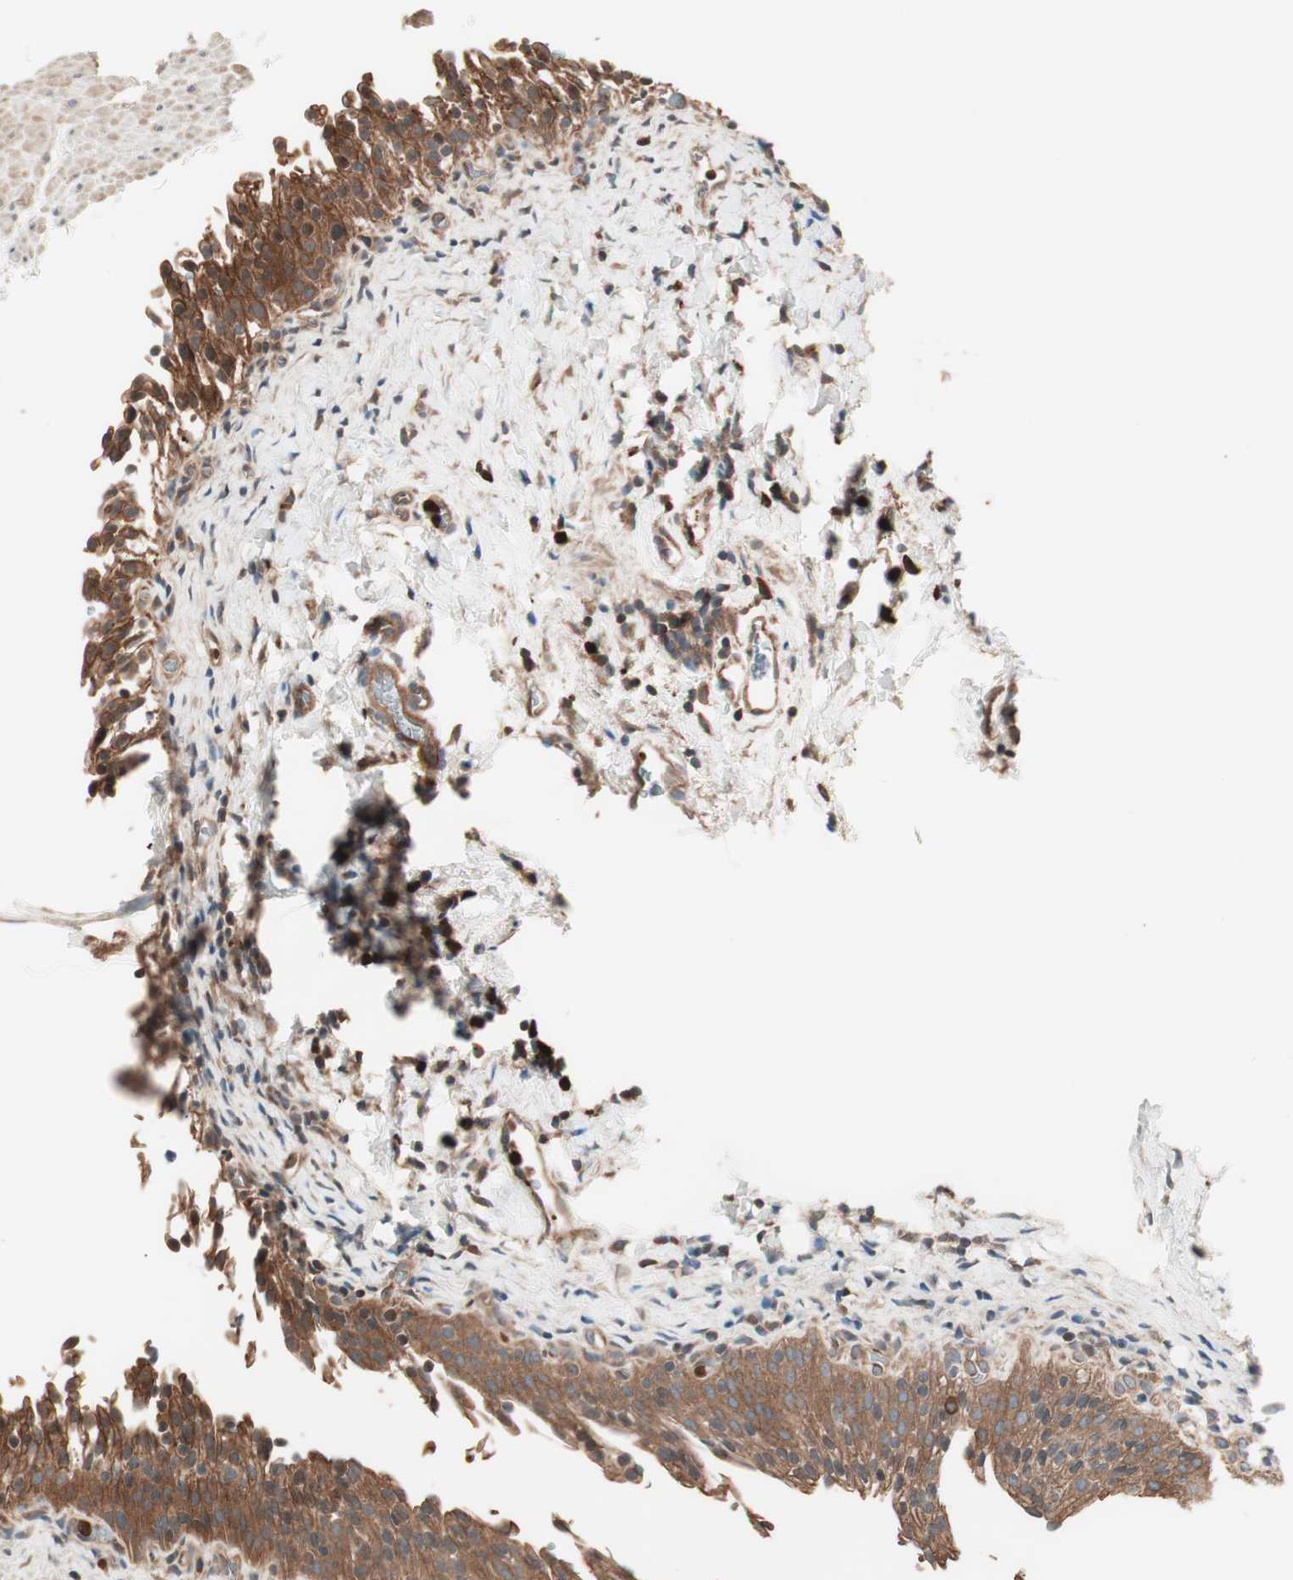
{"staining": {"intensity": "strong", "quantity": ">75%", "location": "cytoplasmic/membranous"}, "tissue": "urinary bladder", "cell_type": "Urothelial cells", "image_type": "normal", "snomed": [{"axis": "morphology", "description": "Normal tissue, NOS"}, {"axis": "topography", "description": "Urinary bladder"}], "caption": "Immunohistochemistry image of benign human urinary bladder stained for a protein (brown), which shows high levels of strong cytoplasmic/membranous expression in about >75% of urothelial cells.", "gene": "TSG101", "patient": {"sex": "male", "age": 51}}